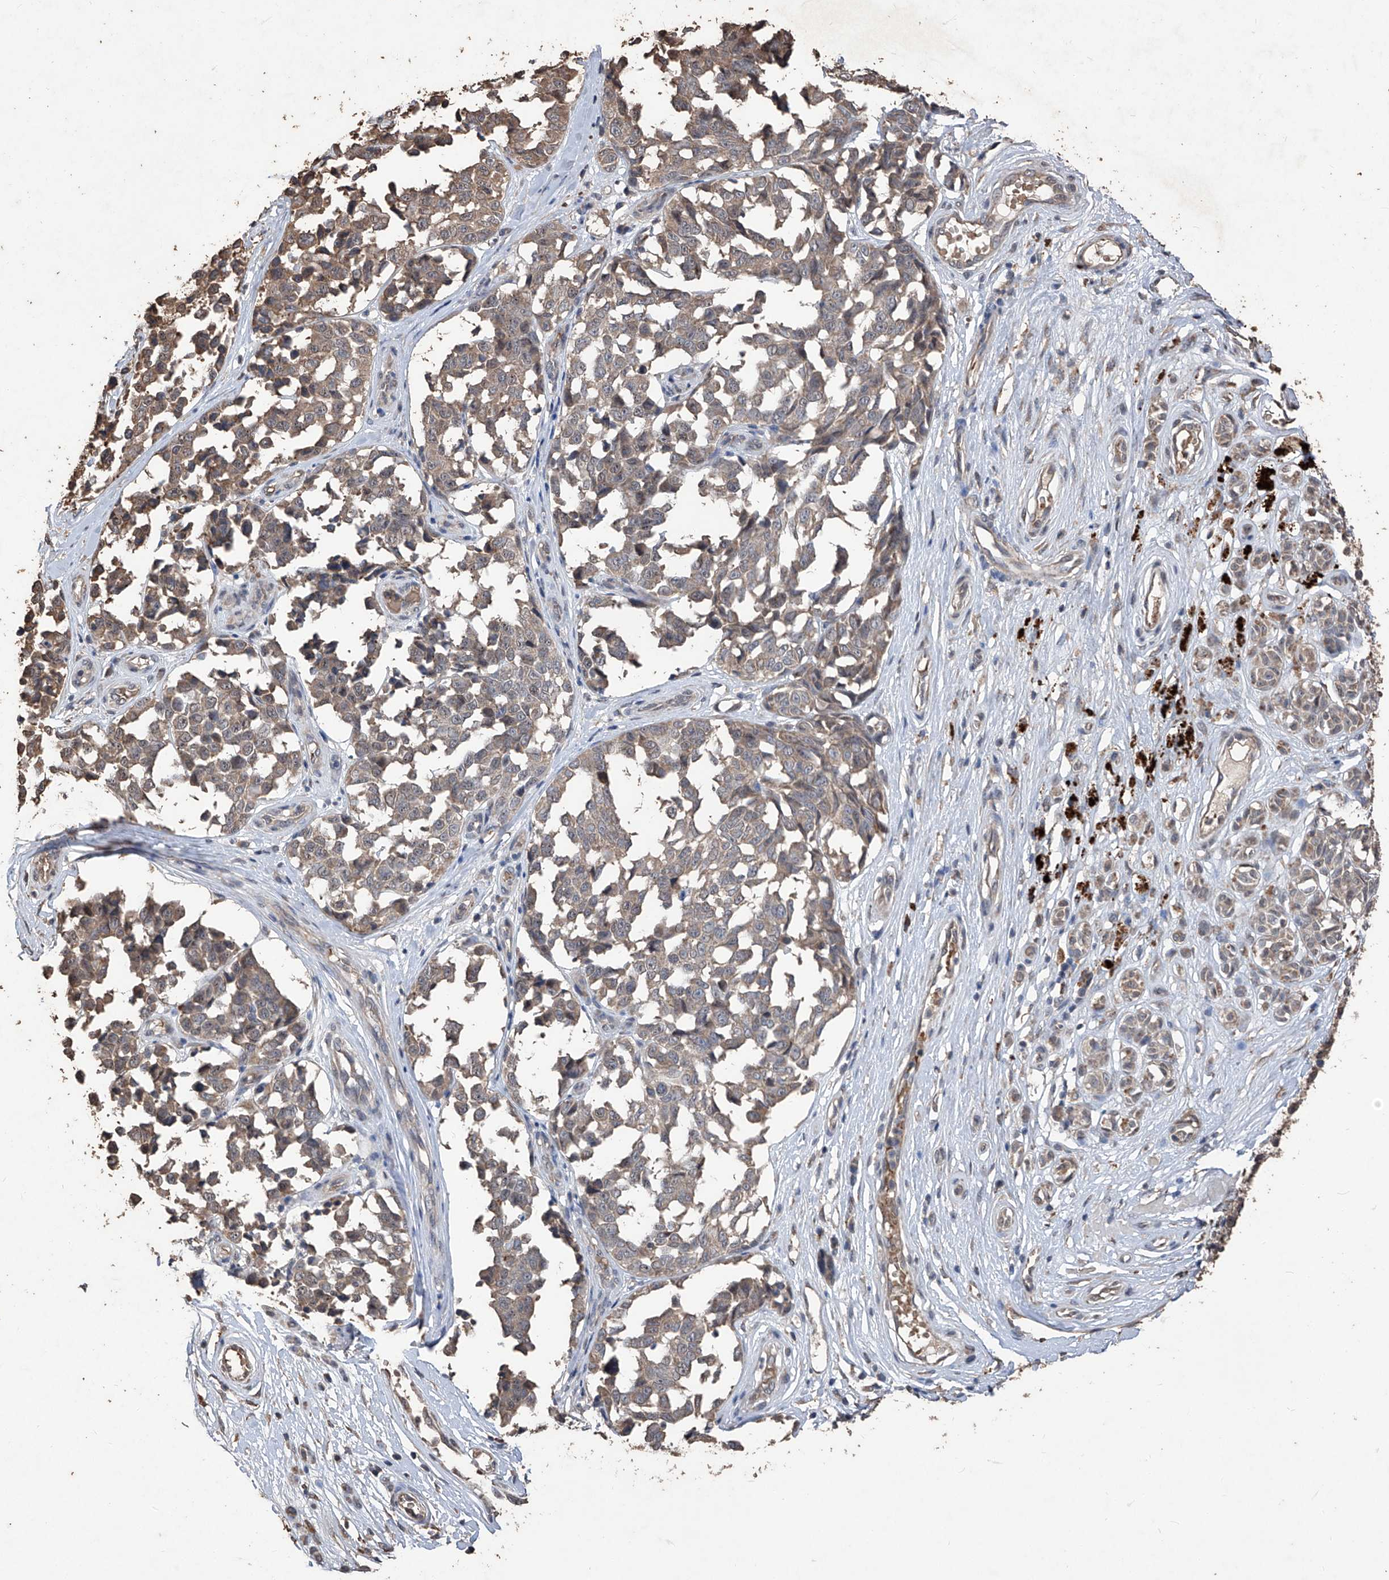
{"staining": {"intensity": "weak", "quantity": ">75%", "location": "cytoplasmic/membranous"}, "tissue": "melanoma", "cell_type": "Tumor cells", "image_type": "cancer", "snomed": [{"axis": "morphology", "description": "Malignant melanoma, NOS"}, {"axis": "topography", "description": "Skin"}], "caption": "Immunohistochemistry micrograph of neoplastic tissue: melanoma stained using immunohistochemistry (IHC) reveals low levels of weak protein expression localized specifically in the cytoplasmic/membranous of tumor cells, appearing as a cytoplasmic/membranous brown color.", "gene": "EML1", "patient": {"sex": "female", "age": 64}}